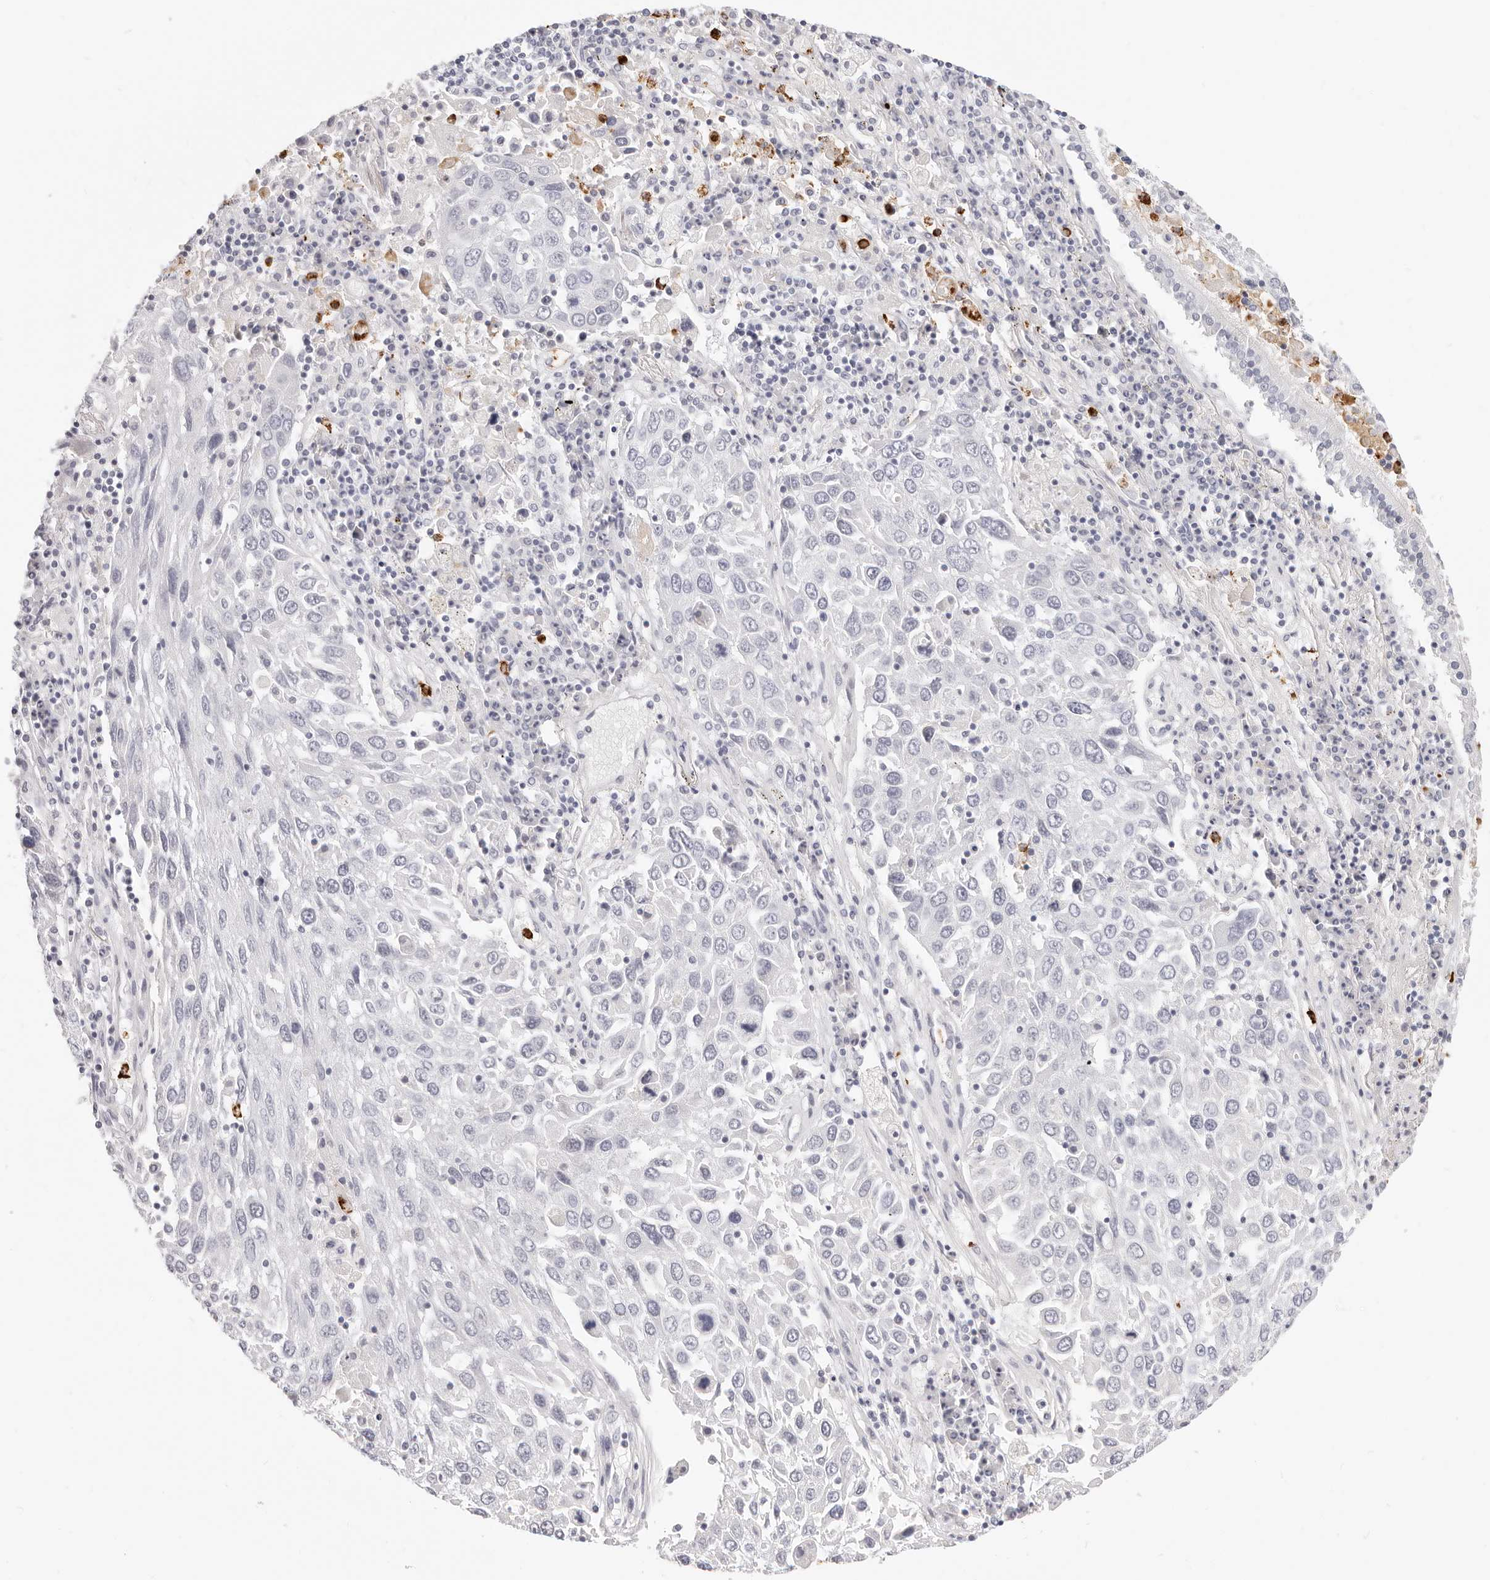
{"staining": {"intensity": "negative", "quantity": "none", "location": "none"}, "tissue": "lung cancer", "cell_type": "Tumor cells", "image_type": "cancer", "snomed": [{"axis": "morphology", "description": "Squamous cell carcinoma, NOS"}, {"axis": "topography", "description": "Lung"}], "caption": "Immunohistochemistry of human lung cancer shows no staining in tumor cells.", "gene": "CAMP", "patient": {"sex": "male", "age": 65}}